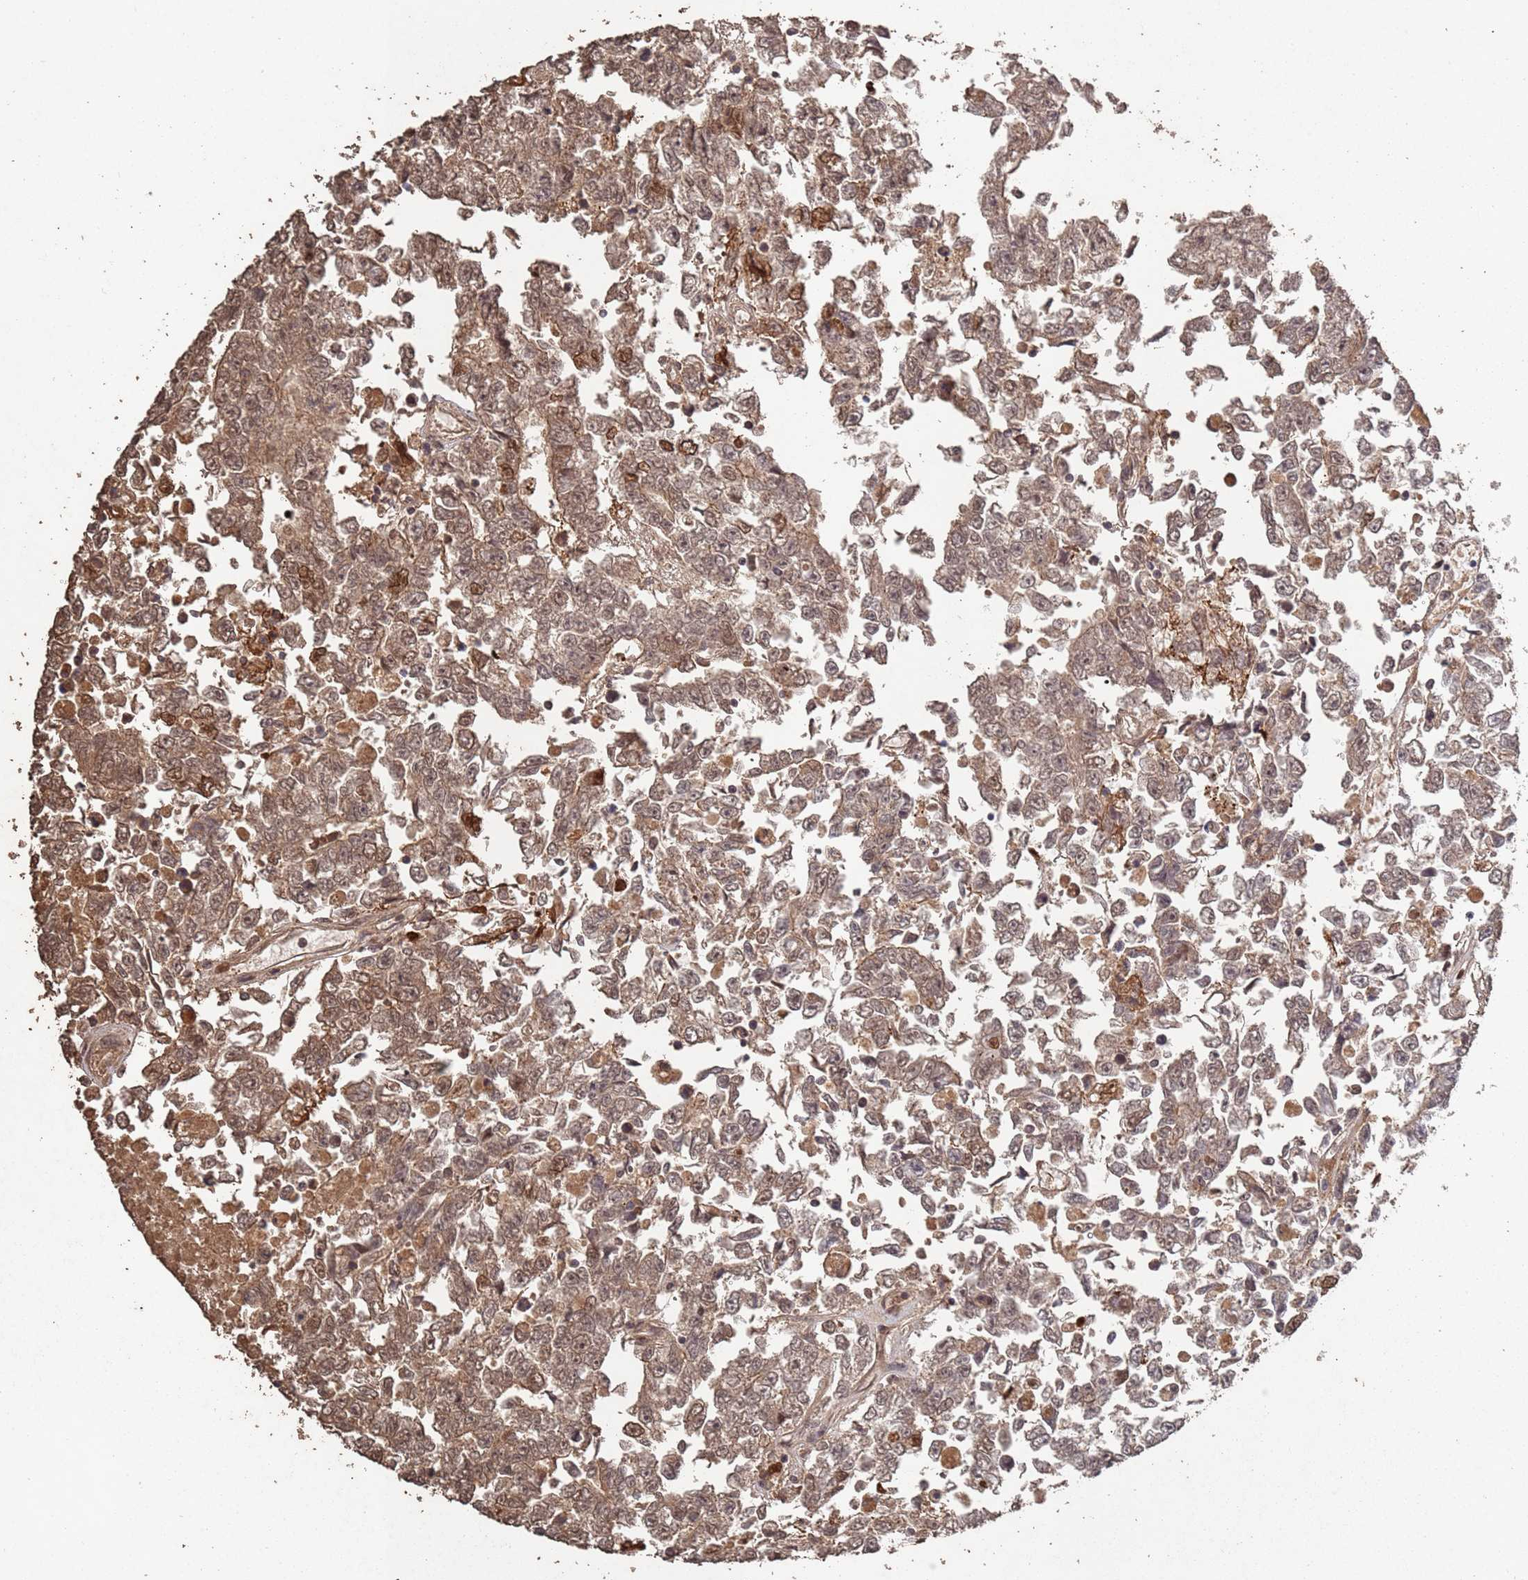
{"staining": {"intensity": "moderate", "quantity": ">75%", "location": "cytoplasmic/membranous,nuclear"}, "tissue": "testis cancer", "cell_type": "Tumor cells", "image_type": "cancer", "snomed": [{"axis": "morphology", "description": "Carcinoma, Embryonal, NOS"}, {"axis": "topography", "description": "Testis"}], "caption": "Embryonal carcinoma (testis) stained with immunohistochemistry (IHC) shows moderate cytoplasmic/membranous and nuclear positivity in about >75% of tumor cells.", "gene": "FRAT1", "patient": {"sex": "male", "age": 25}}